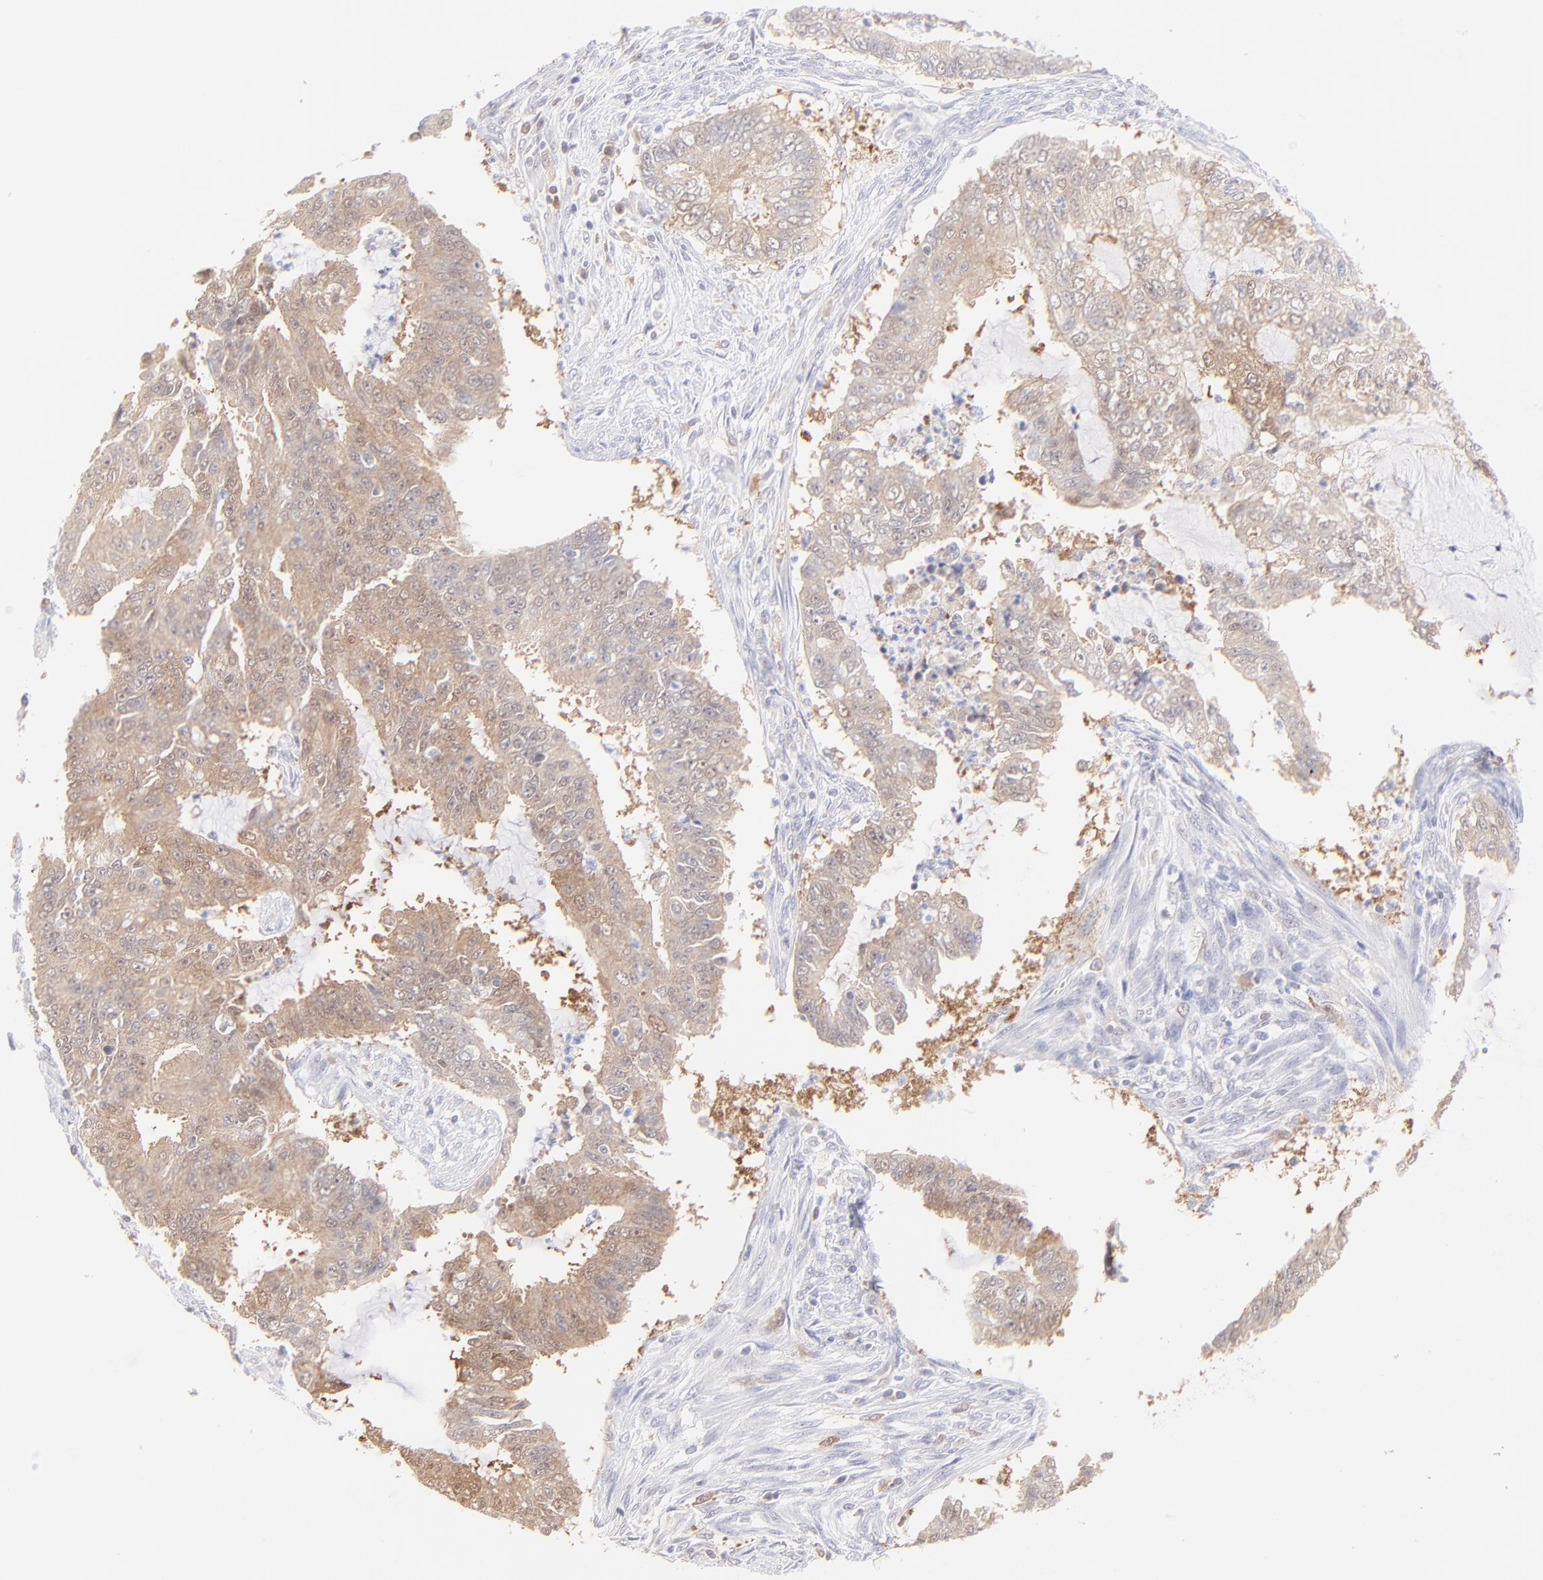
{"staining": {"intensity": "moderate", "quantity": ">75%", "location": "cytoplasmic/membranous"}, "tissue": "endometrial cancer", "cell_type": "Tumor cells", "image_type": "cancer", "snomed": [{"axis": "morphology", "description": "Adenocarcinoma, NOS"}, {"axis": "topography", "description": "Endometrium"}], "caption": "This histopathology image reveals endometrial adenocarcinoma stained with immunohistochemistry to label a protein in brown. The cytoplasmic/membranous of tumor cells show moderate positivity for the protein. Nuclei are counter-stained blue.", "gene": "HYAL1", "patient": {"sex": "female", "age": 75}}